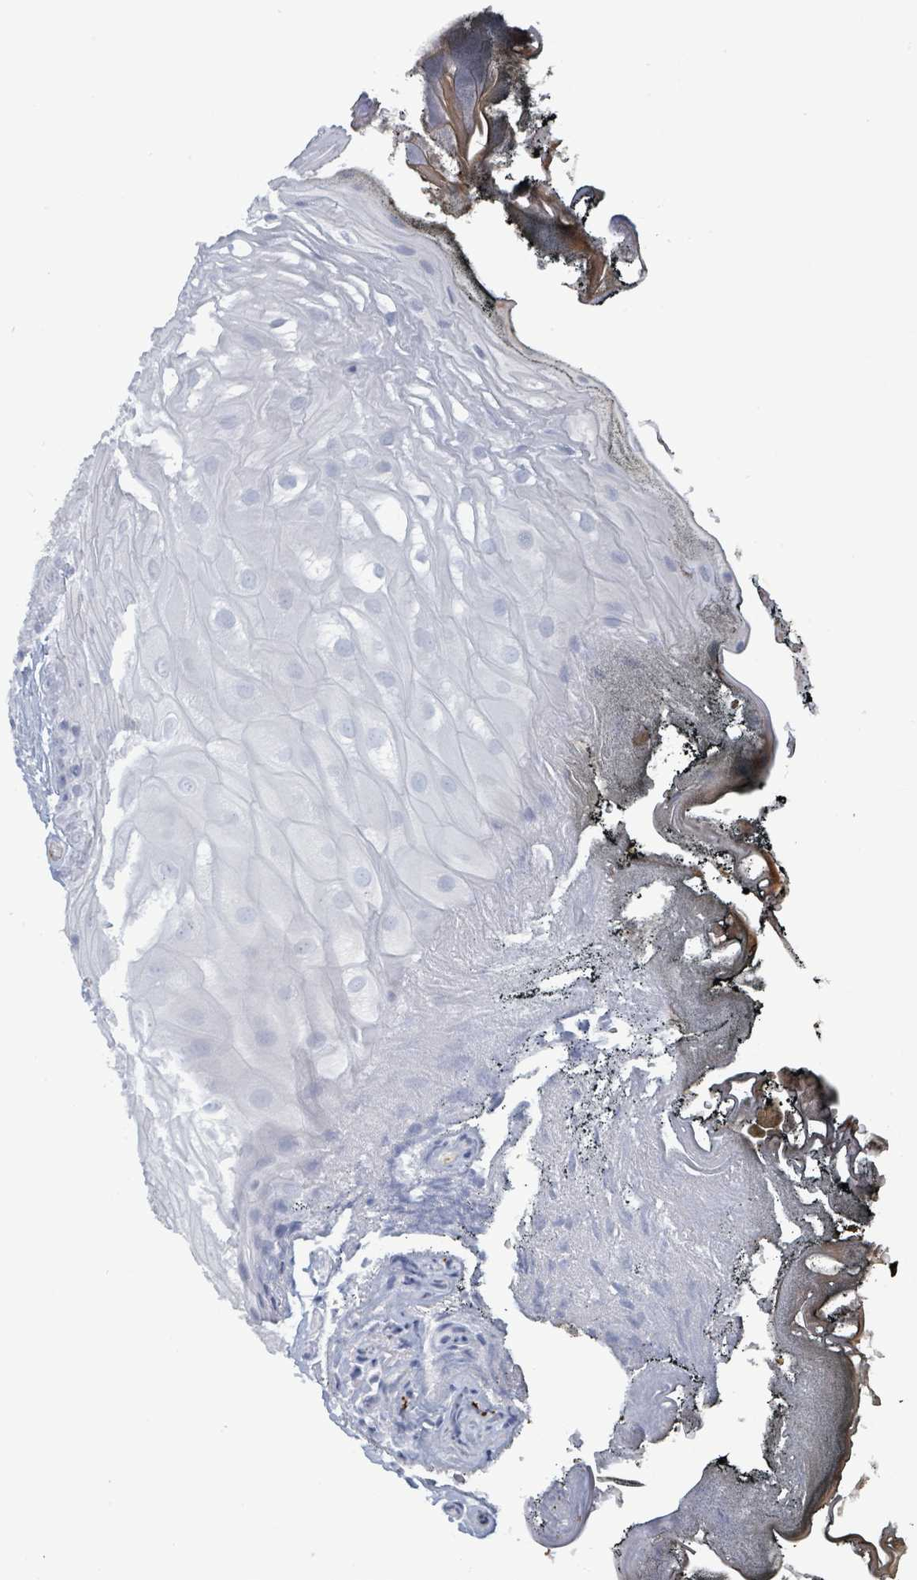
{"staining": {"intensity": "negative", "quantity": "none", "location": "none"}, "tissue": "oral mucosa", "cell_type": "Squamous epithelial cells", "image_type": "normal", "snomed": [{"axis": "morphology", "description": "Normal tissue, NOS"}, {"axis": "morphology", "description": "Squamous cell carcinoma, NOS"}, {"axis": "topography", "description": "Oral tissue"}, {"axis": "topography", "description": "Head-Neck"}], "caption": "DAB (3,3'-diaminobenzidine) immunohistochemical staining of benign human oral mucosa shows no significant expression in squamous epithelial cells. Nuclei are stained in blue.", "gene": "VPS13D", "patient": {"sex": "female", "age": 81}}